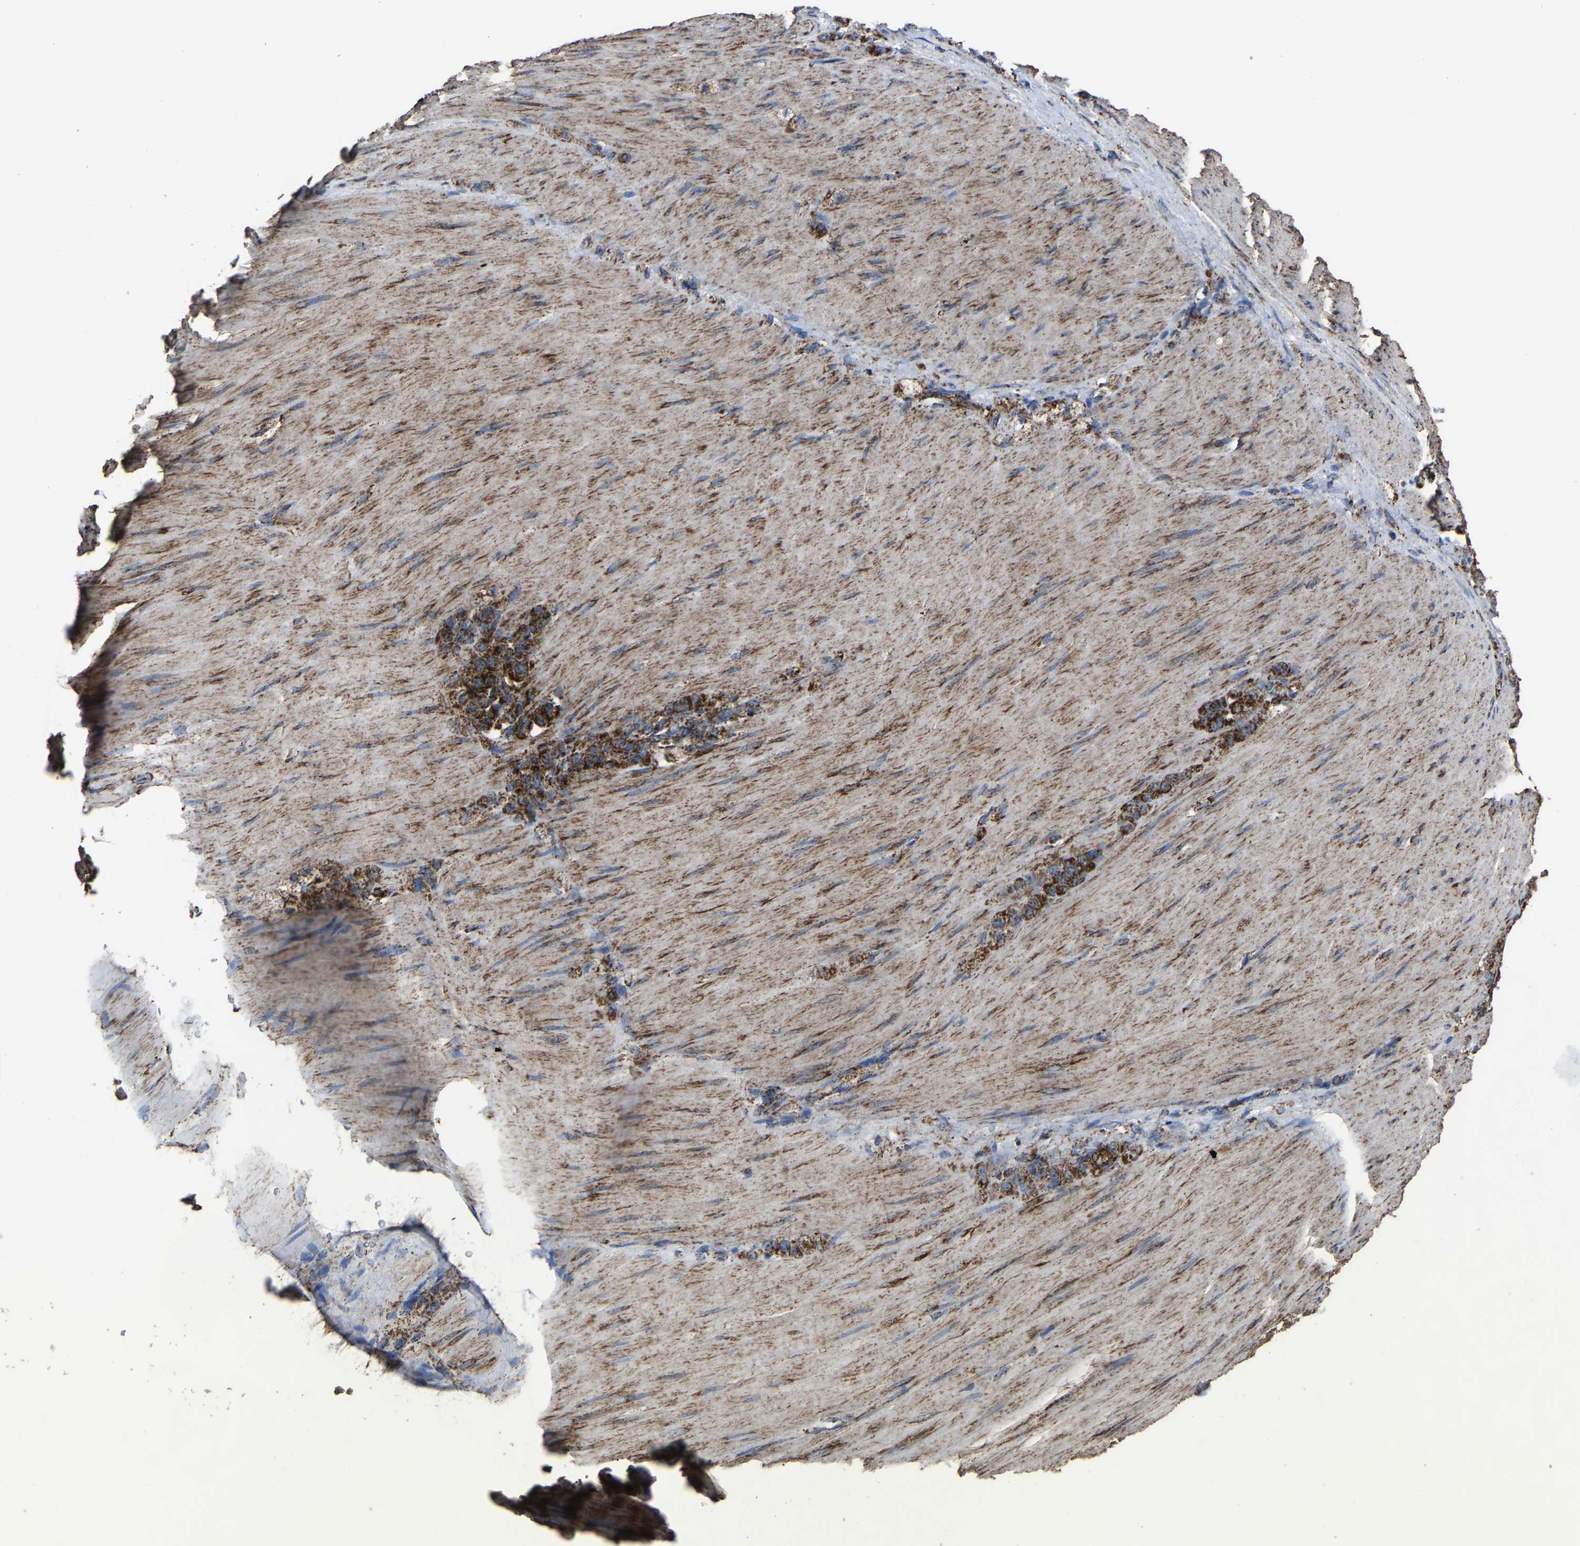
{"staining": {"intensity": "strong", "quantity": ">75%", "location": "cytoplasmic/membranous"}, "tissue": "stomach cancer", "cell_type": "Tumor cells", "image_type": "cancer", "snomed": [{"axis": "morphology", "description": "Normal tissue, NOS"}, {"axis": "morphology", "description": "Adenocarcinoma, NOS"}, {"axis": "topography", "description": "Stomach"}], "caption": "Immunohistochemistry (DAB) staining of human stomach cancer displays strong cytoplasmic/membranous protein staining in approximately >75% of tumor cells.", "gene": "NDUFV3", "patient": {"sex": "male", "age": 82}}